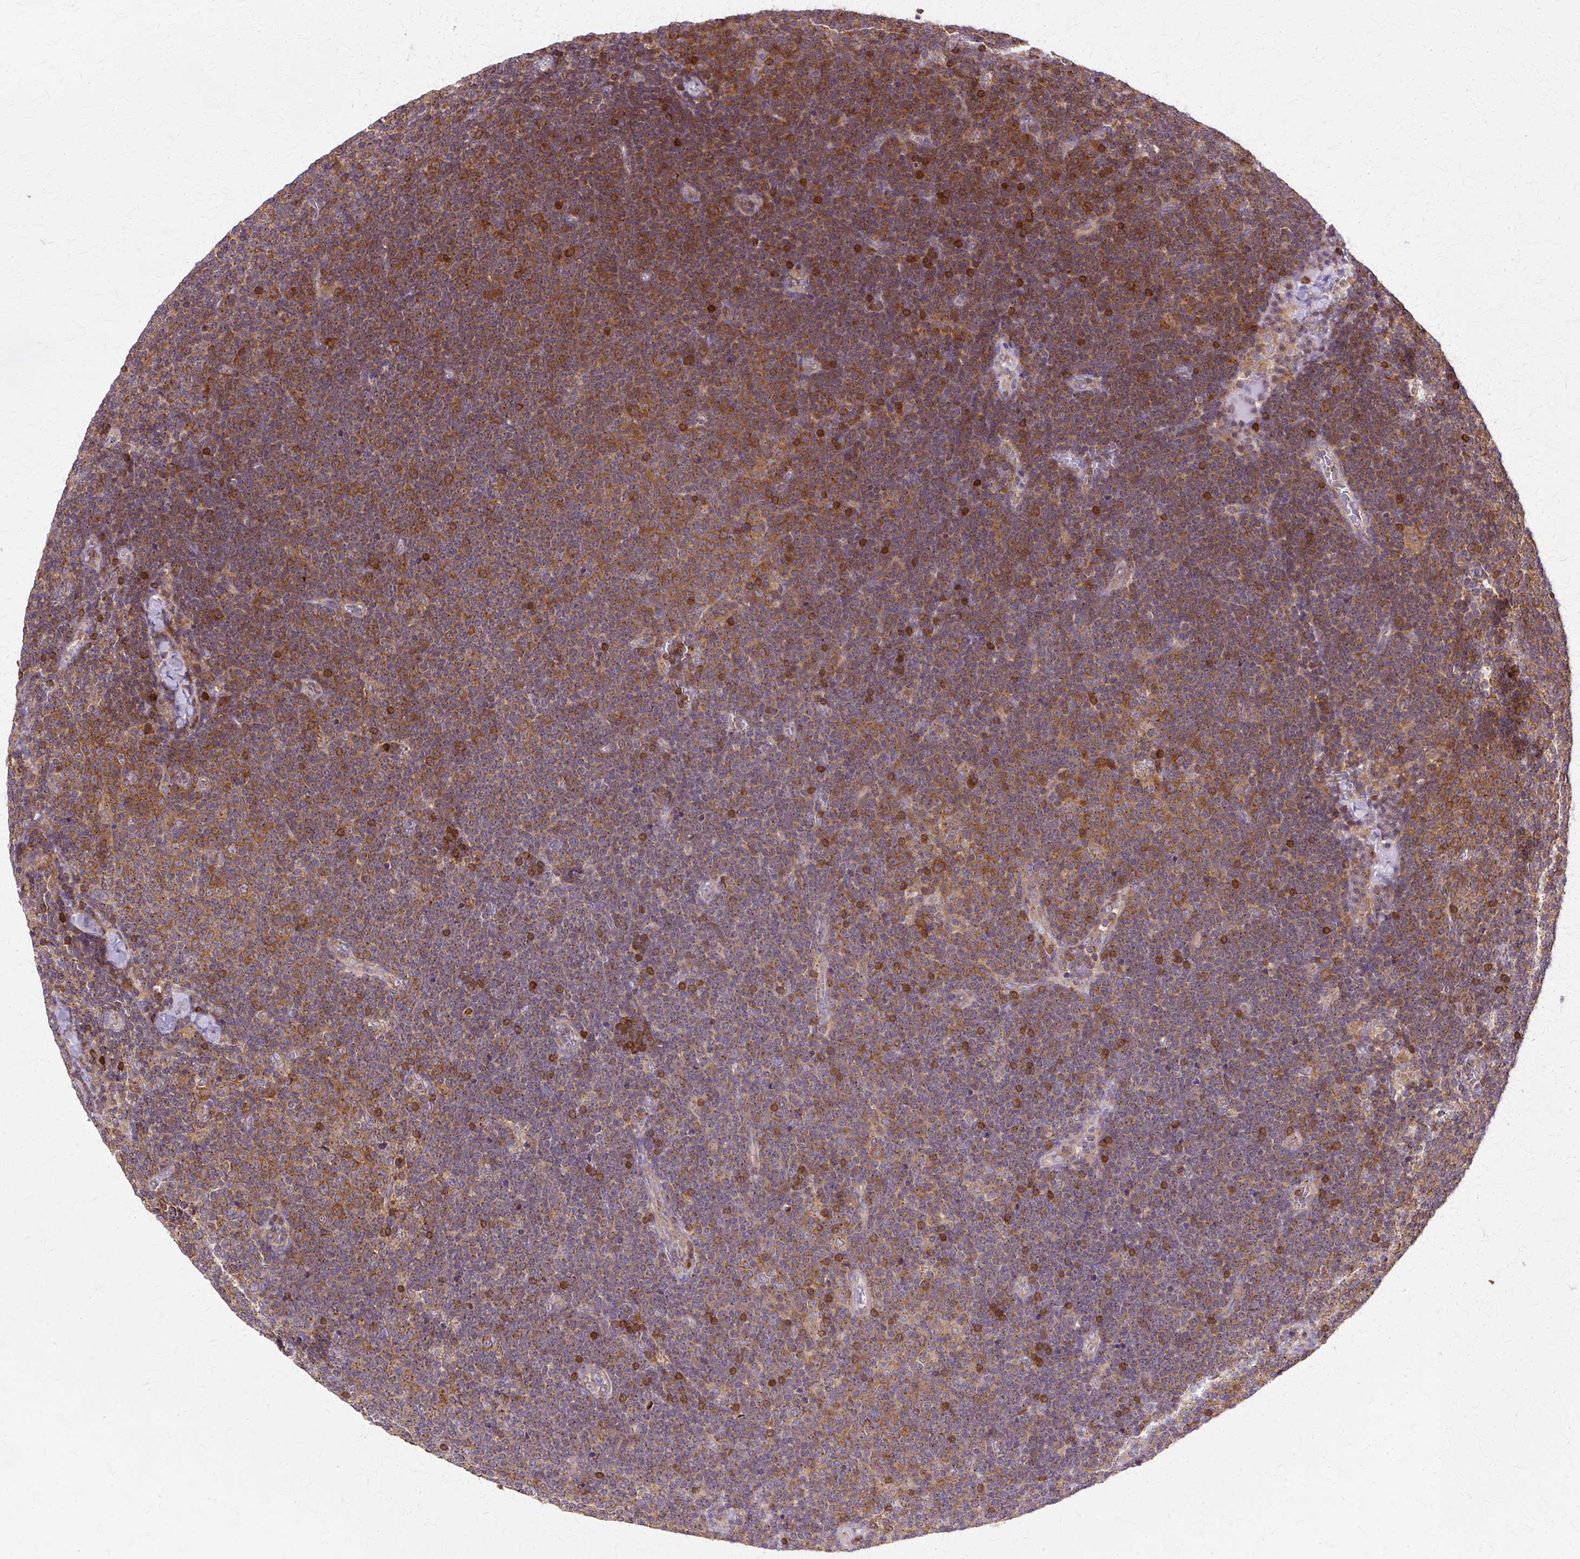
{"staining": {"intensity": "moderate", "quantity": "25%-75%", "location": "cytoplasmic/membranous"}, "tissue": "lymphoma", "cell_type": "Tumor cells", "image_type": "cancer", "snomed": [{"axis": "morphology", "description": "Malignant lymphoma, non-Hodgkin's type, Low grade"}, {"axis": "topography", "description": "Lymph node"}], "caption": "Immunohistochemistry image of human low-grade malignant lymphoma, non-Hodgkin's type stained for a protein (brown), which reveals medium levels of moderate cytoplasmic/membranous staining in about 25%-75% of tumor cells.", "gene": "COPB1", "patient": {"sex": "male", "age": 48}}